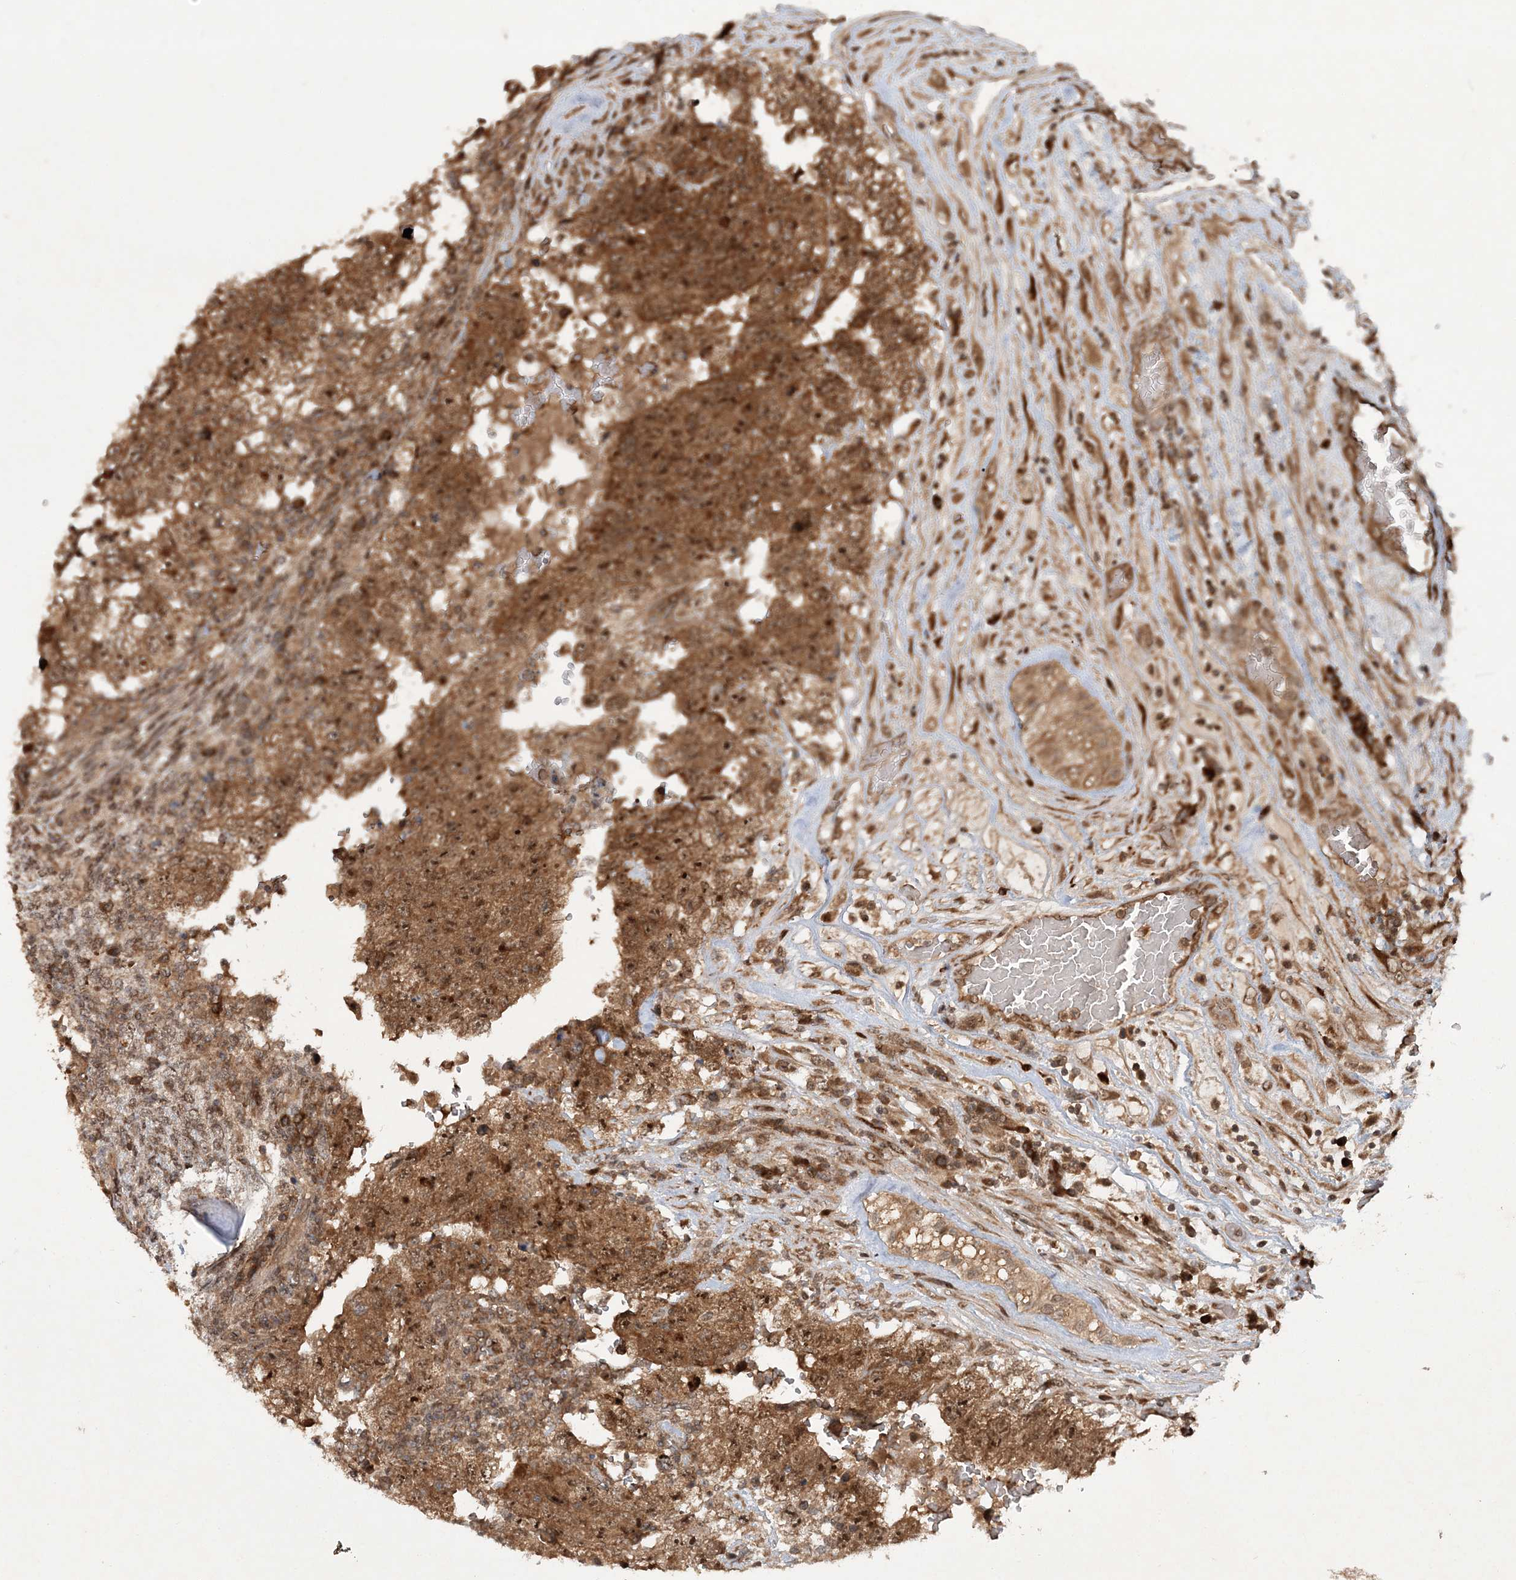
{"staining": {"intensity": "strong", "quantity": ">75%", "location": "cytoplasmic/membranous,nuclear"}, "tissue": "testis cancer", "cell_type": "Tumor cells", "image_type": "cancer", "snomed": [{"axis": "morphology", "description": "Carcinoma, Embryonal, NOS"}, {"axis": "topography", "description": "Testis"}], "caption": "Protein staining demonstrates strong cytoplasmic/membranous and nuclear staining in about >75% of tumor cells in testis cancer (embryonal carcinoma).", "gene": "UBR3", "patient": {"sex": "male", "age": 36}}